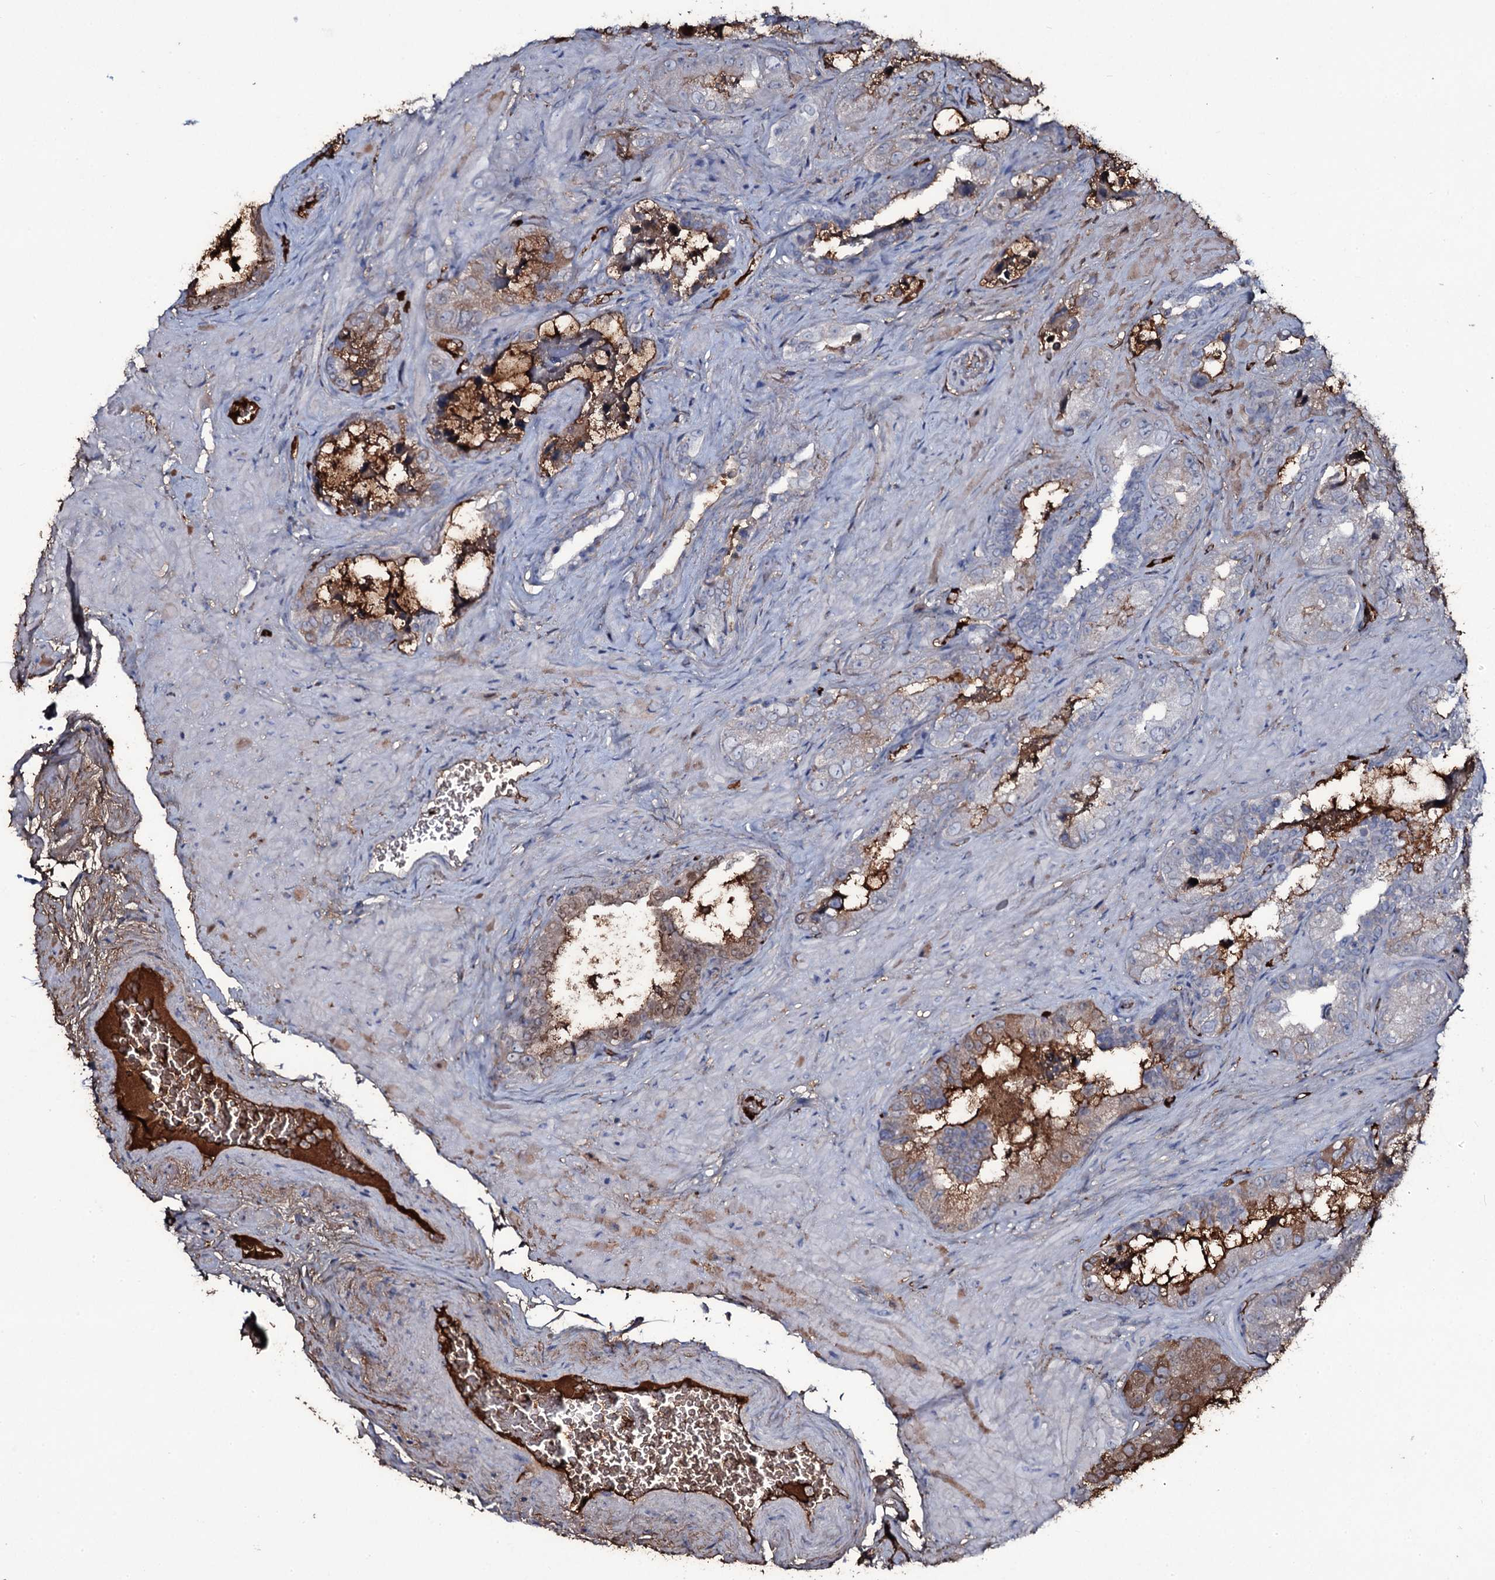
{"staining": {"intensity": "moderate", "quantity": "<25%", "location": "cytoplasmic/membranous,nuclear"}, "tissue": "seminal vesicle", "cell_type": "Glandular cells", "image_type": "normal", "snomed": [{"axis": "morphology", "description": "Normal tissue, NOS"}, {"axis": "topography", "description": "Seminal veicle"}, {"axis": "topography", "description": "Peripheral nerve tissue"}], "caption": "This image shows immunohistochemistry staining of benign human seminal vesicle, with low moderate cytoplasmic/membranous,nuclear staining in approximately <25% of glandular cells.", "gene": "EDN1", "patient": {"sex": "male", "age": 67}}